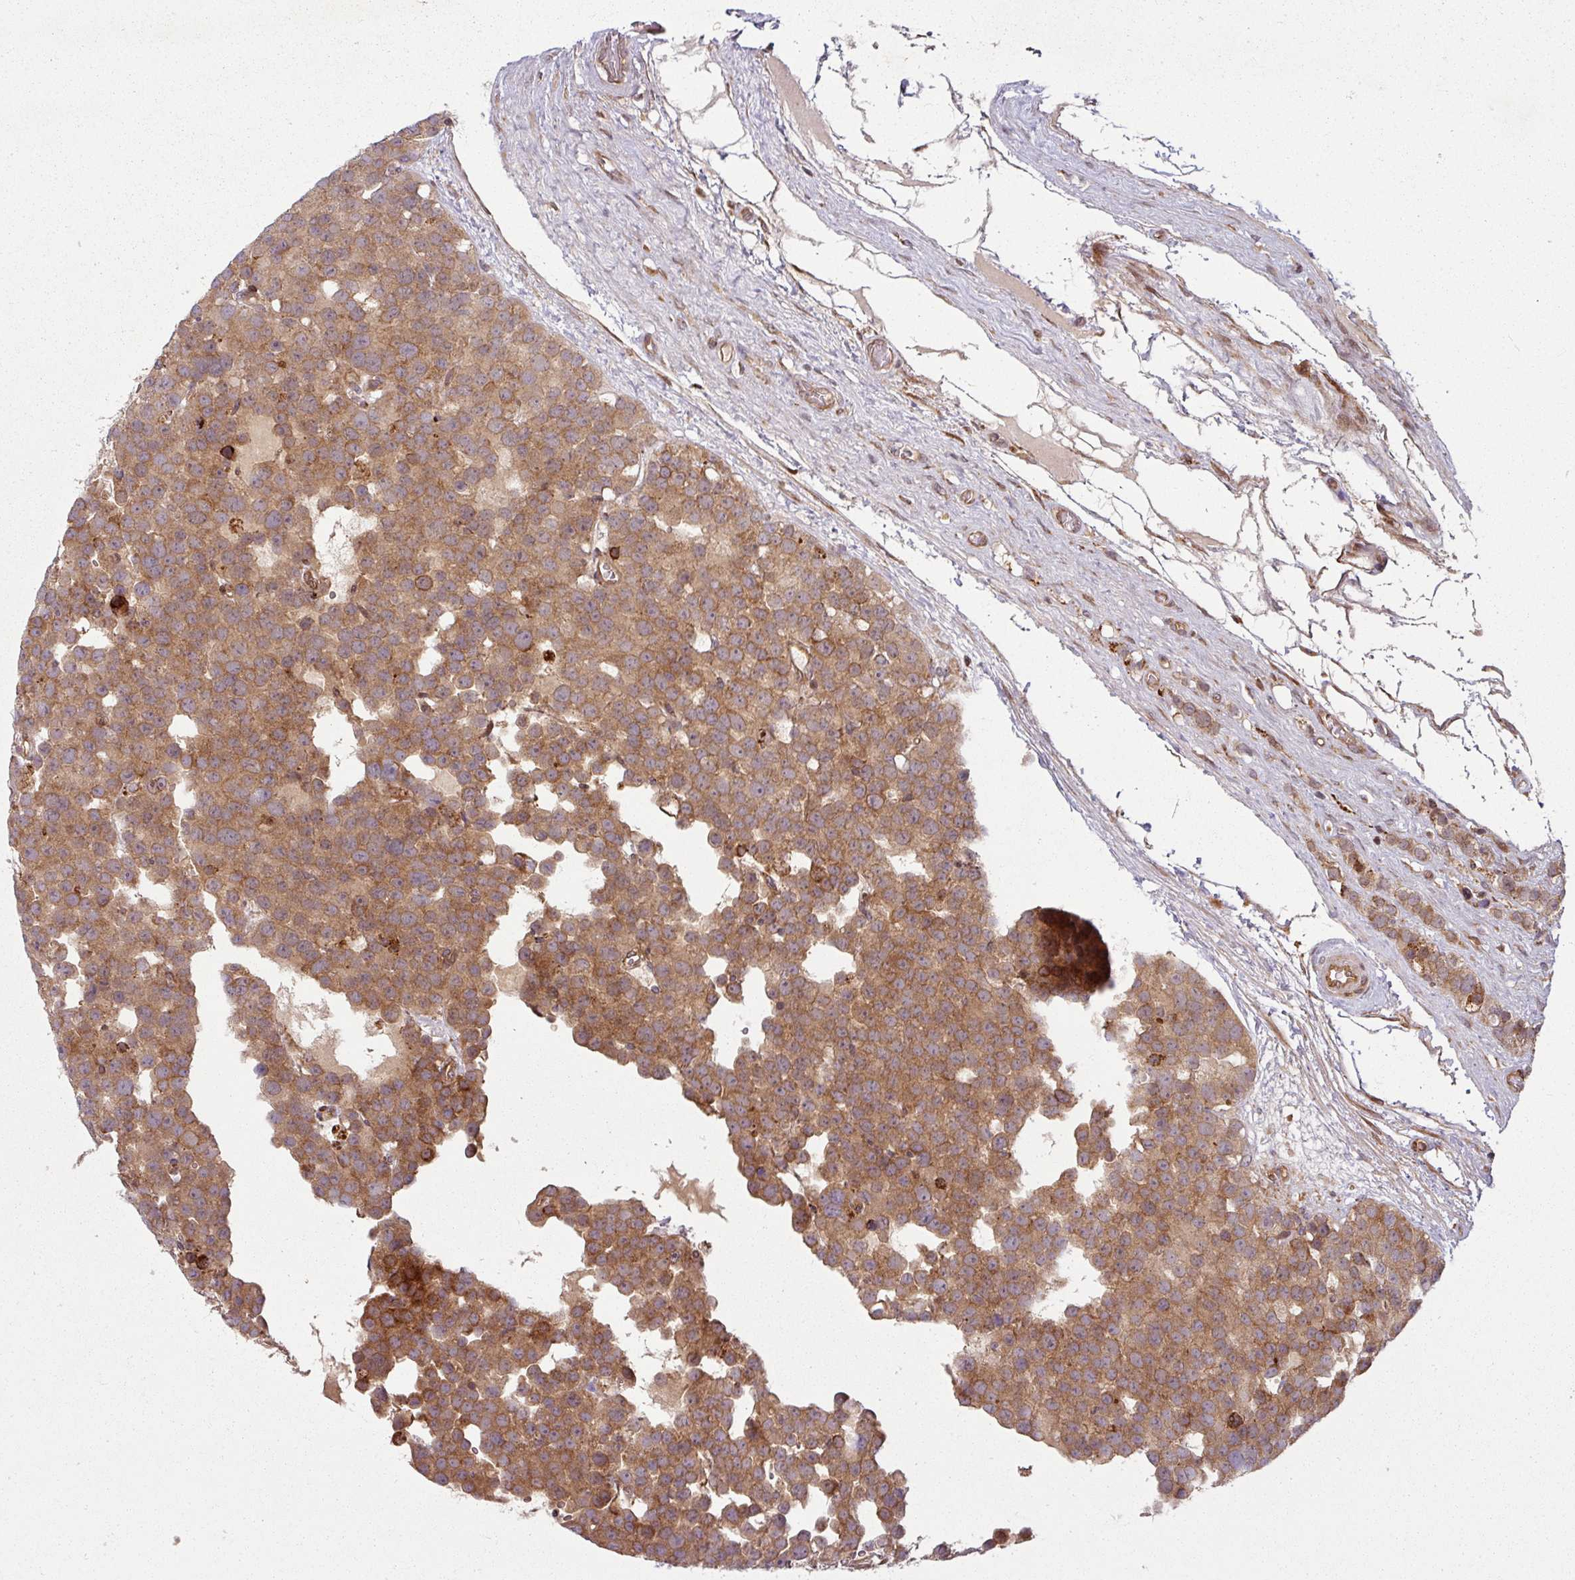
{"staining": {"intensity": "moderate", "quantity": ">75%", "location": "cytoplasmic/membranous"}, "tissue": "testis cancer", "cell_type": "Tumor cells", "image_type": "cancer", "snomed": [{"axis": "morphology", "description": "Seminoma, NOS"}, {"axis": "topography", "description": "Testis"}], "caption": "The immunohistochemical stain shows moderate cytoplasmic/membranous positivity in tumor cells of testis cancer (seminoma) tissue.", "gene": "RAB5A", "patient": {"sex": "male", "age": 71}}